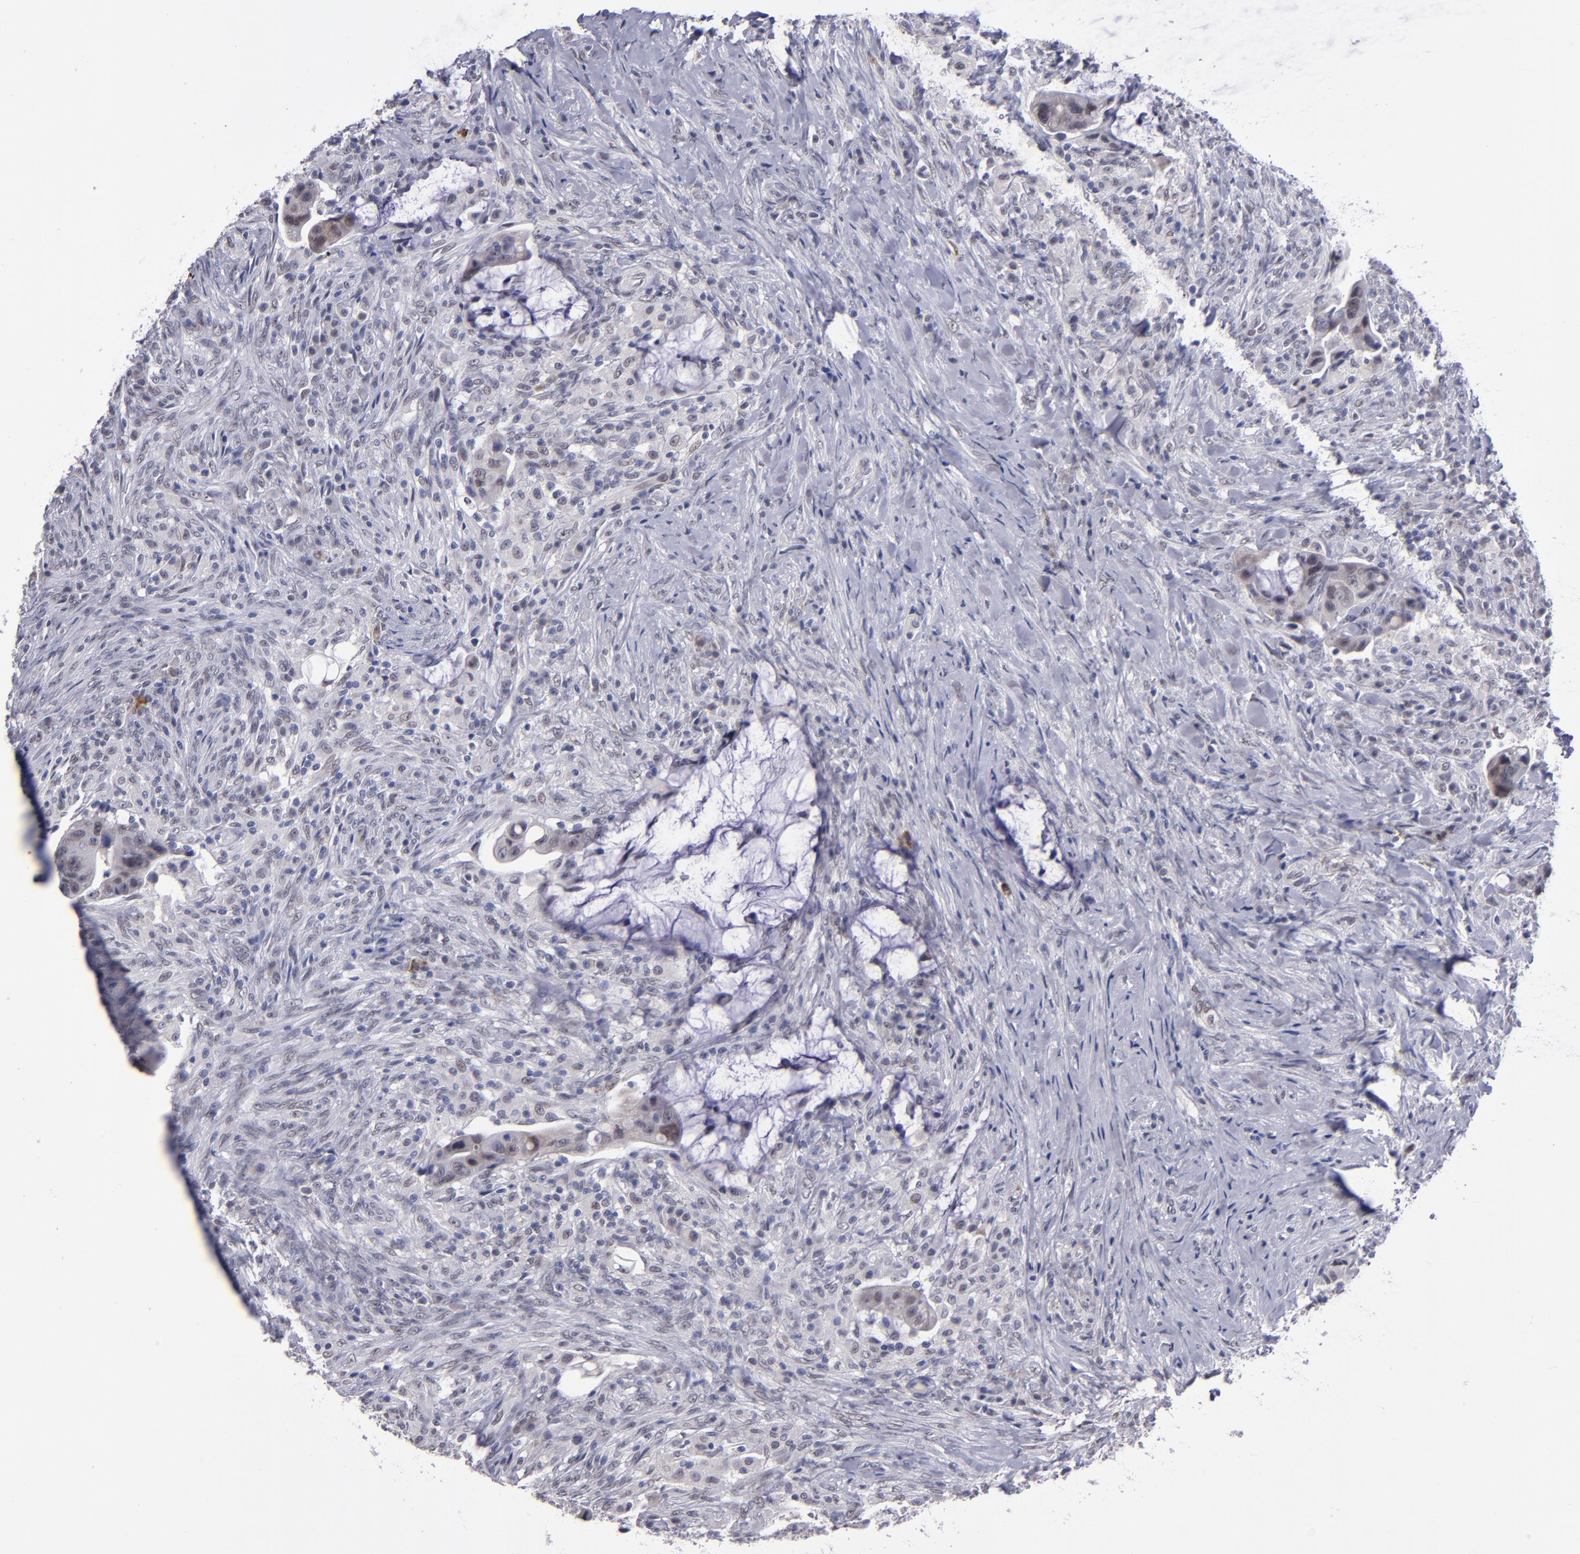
{"staining": {"intensity": "weak", "quantity": "25%-75%", "location": "cytoplasmic/membranous,nuclear"}, "tissue": "colorectal cancer", "cell_type": "Tumor cells", "image_type": "cancer", "snomed": [{"axis": "morphology", "description": "Adenocarcinoma, NOS"}, {"axis": "topography", "description": "Rectum"}], "caption": "Approximately 25%-75% of tumor cells in adenocarcinoma (colorectal) display weak cytoplasmic/membranous and nuclear protein positivity as visualized by brown immunohistochemical staining.", "gene": "OTUB2", "patient": {"sex": "female", "age": 71}}